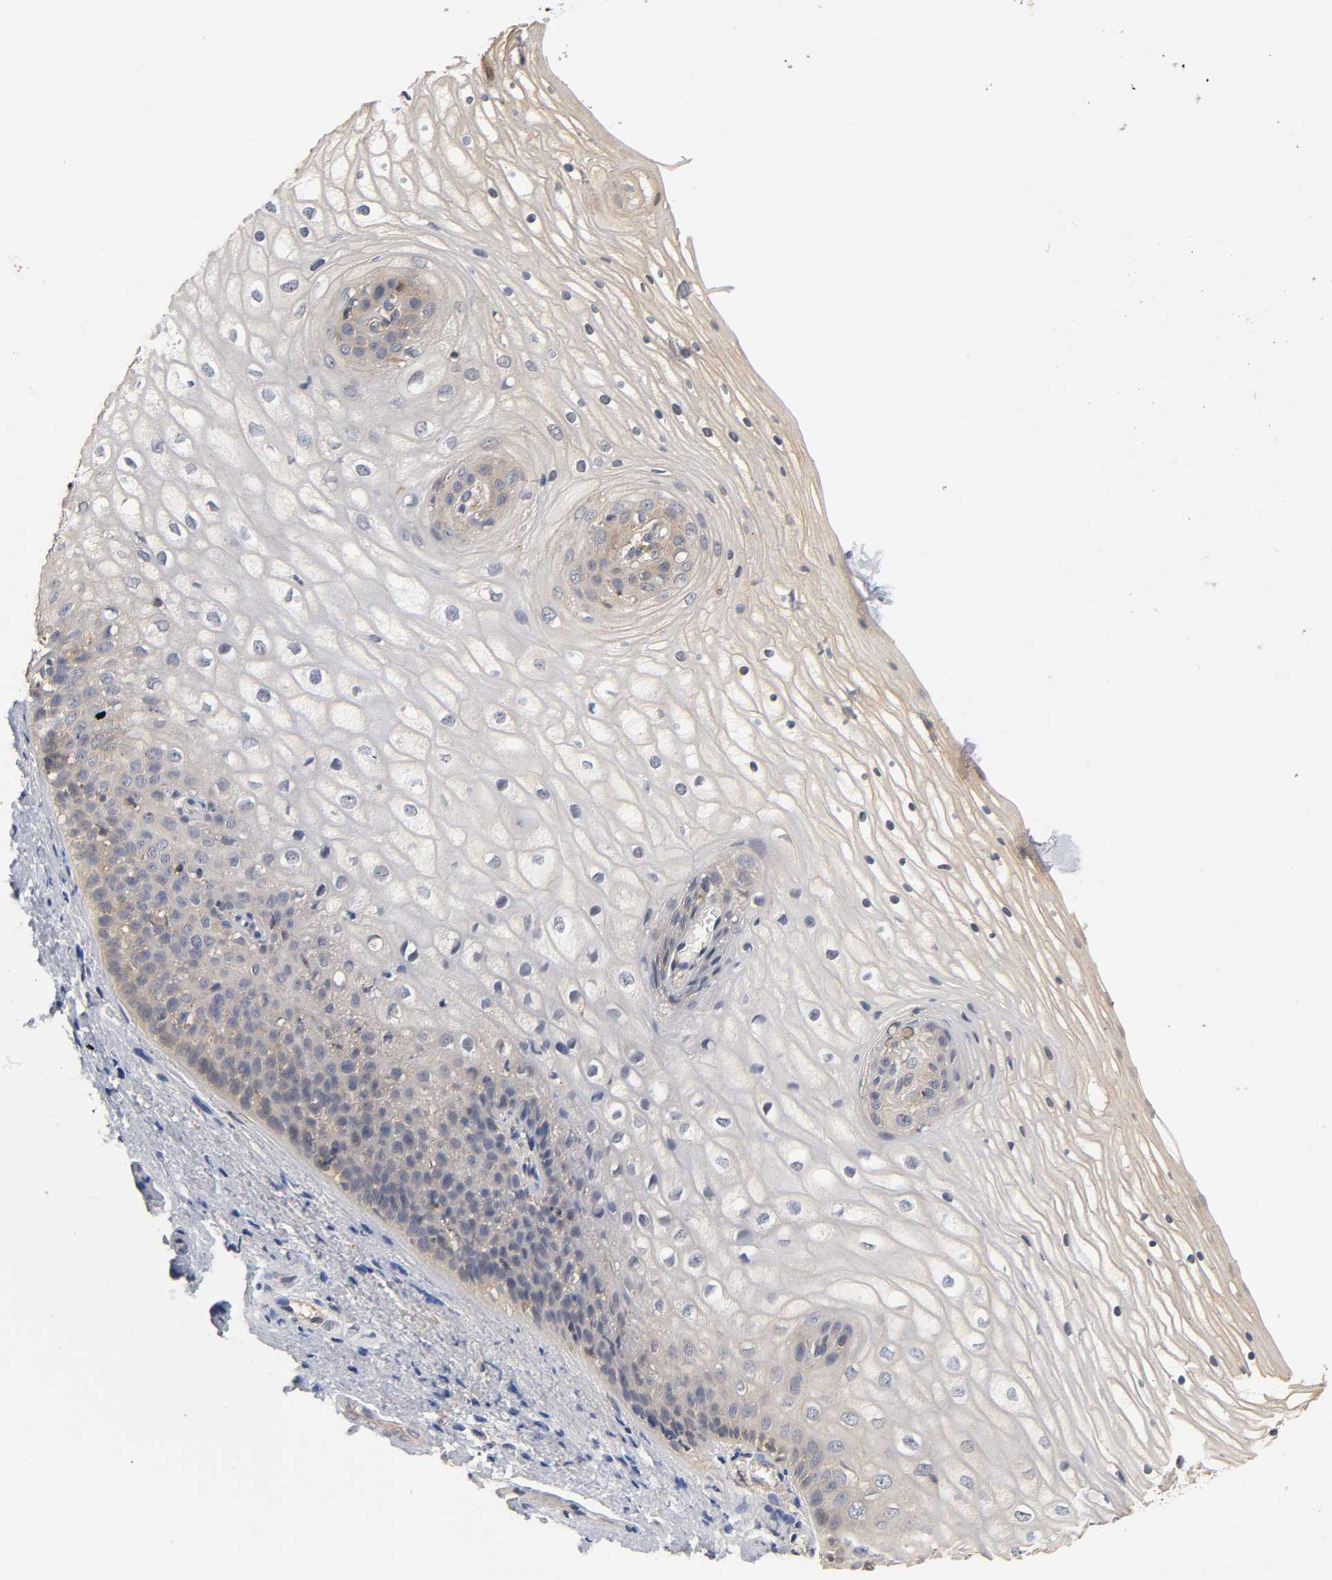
{"staining": {"intensity": "moderate", "quantity": "<25%", "location": "cytoplasmic/membranous"}, "tissue": "vagina", "cell_type": "Squamous epithelial cells", "image_type": "normal", "snomed": [{"axis": "morphology", "description": "Normal tissue, NOS"}, {"axis": "topography", "description": "Vagina"}], "caption": "A low amount of moderate cytoplasmic/membranous positivity is seen in about <25% of squamous epithelial cells in unremarkable vagina.", "gene": "ACTR2", "patient": {"sex": "female", "age": 34}}